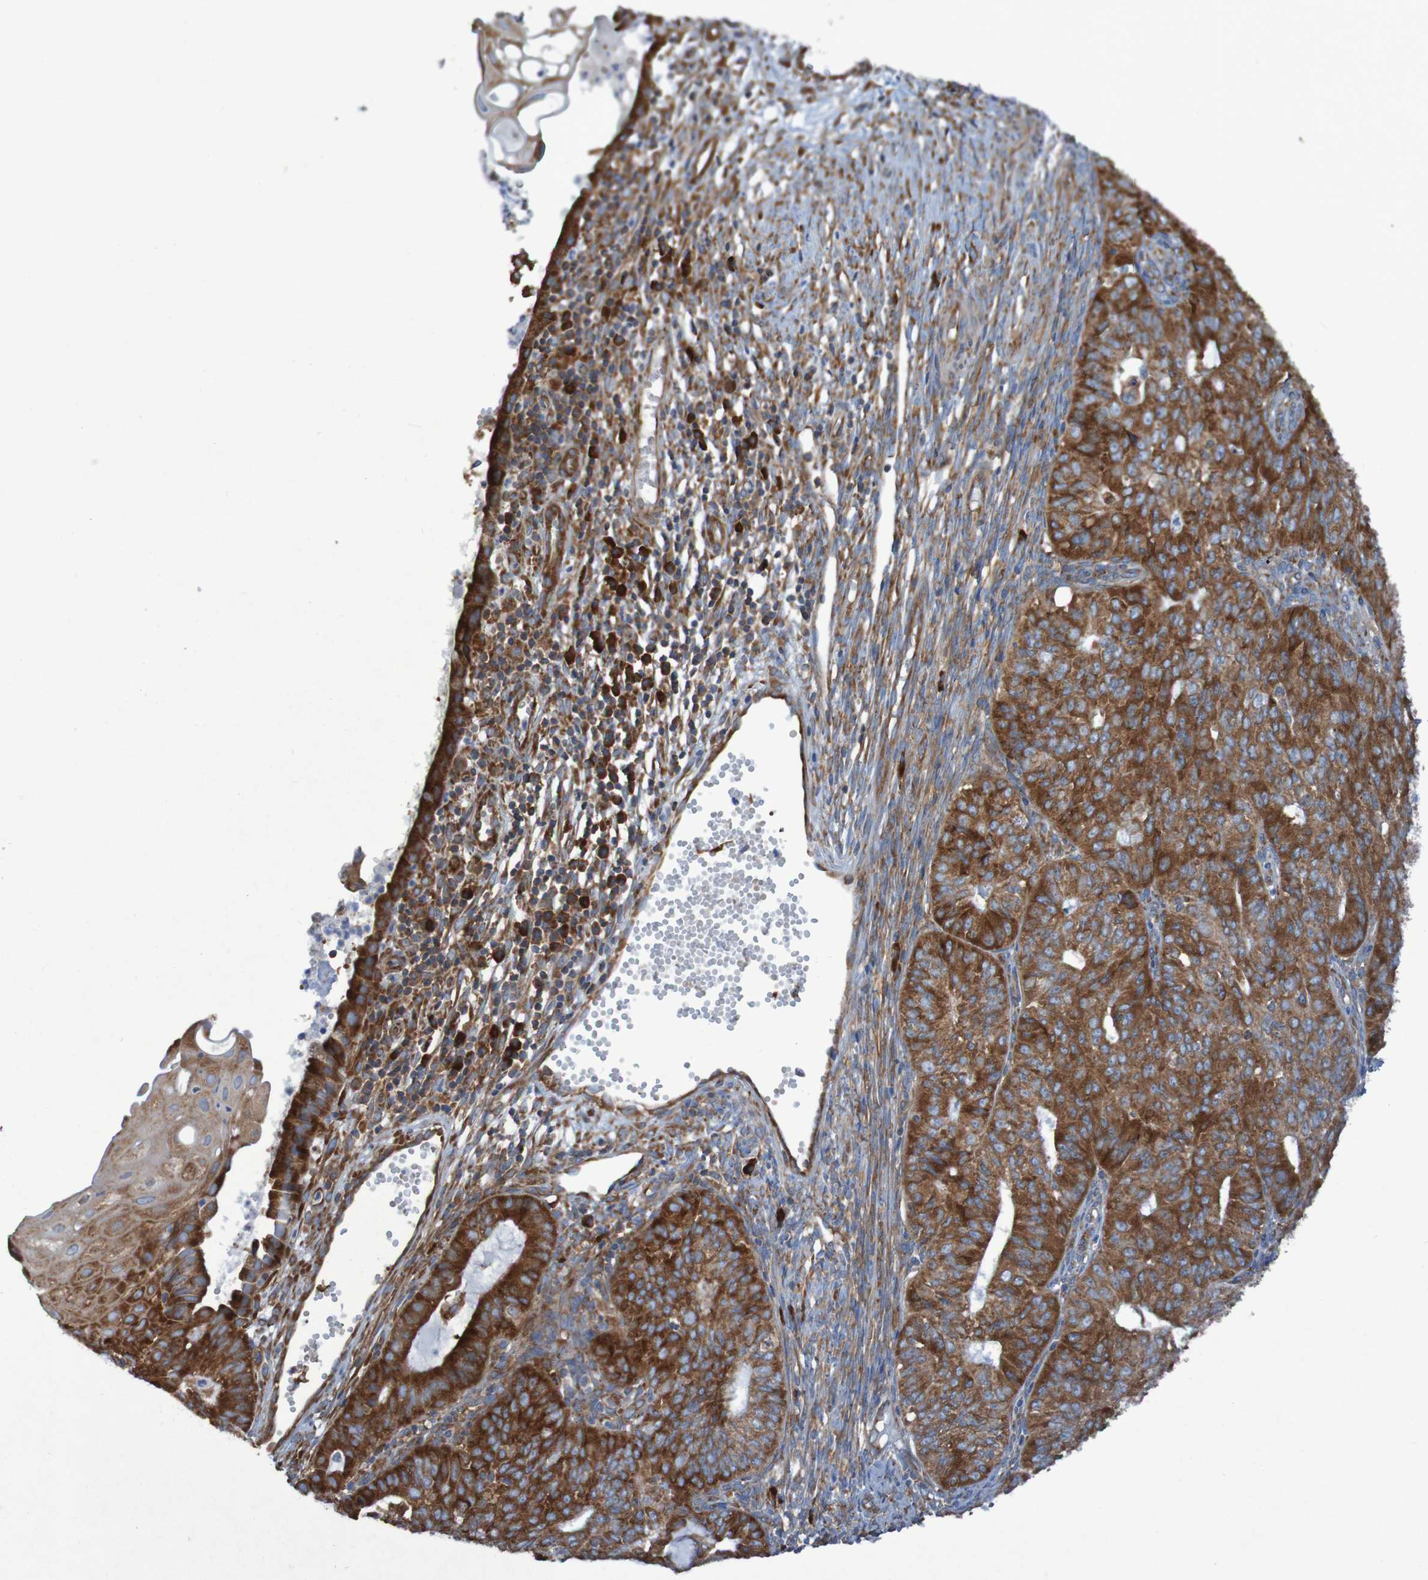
{"staining": {"intensity": "strong", "quantity": ">75%", "location": "cytoplasmic/membranous"}, "tissue": "endometrial cancer", "cell_type": "Tumor cells", "image_type": "cancer", "snomed": [{"axis": "morphology", "description": "Adenocarcinoma, NOS"}, {"axis": "topography", "description": "Endometrium"}], "caption": "Tumor cells display high levels of strong cytoplasmic/membranous positivity in about >75% of cells in endometrial cancer.", "gene": "RPL10", "patient": {"sex": "female", "age": 32}}